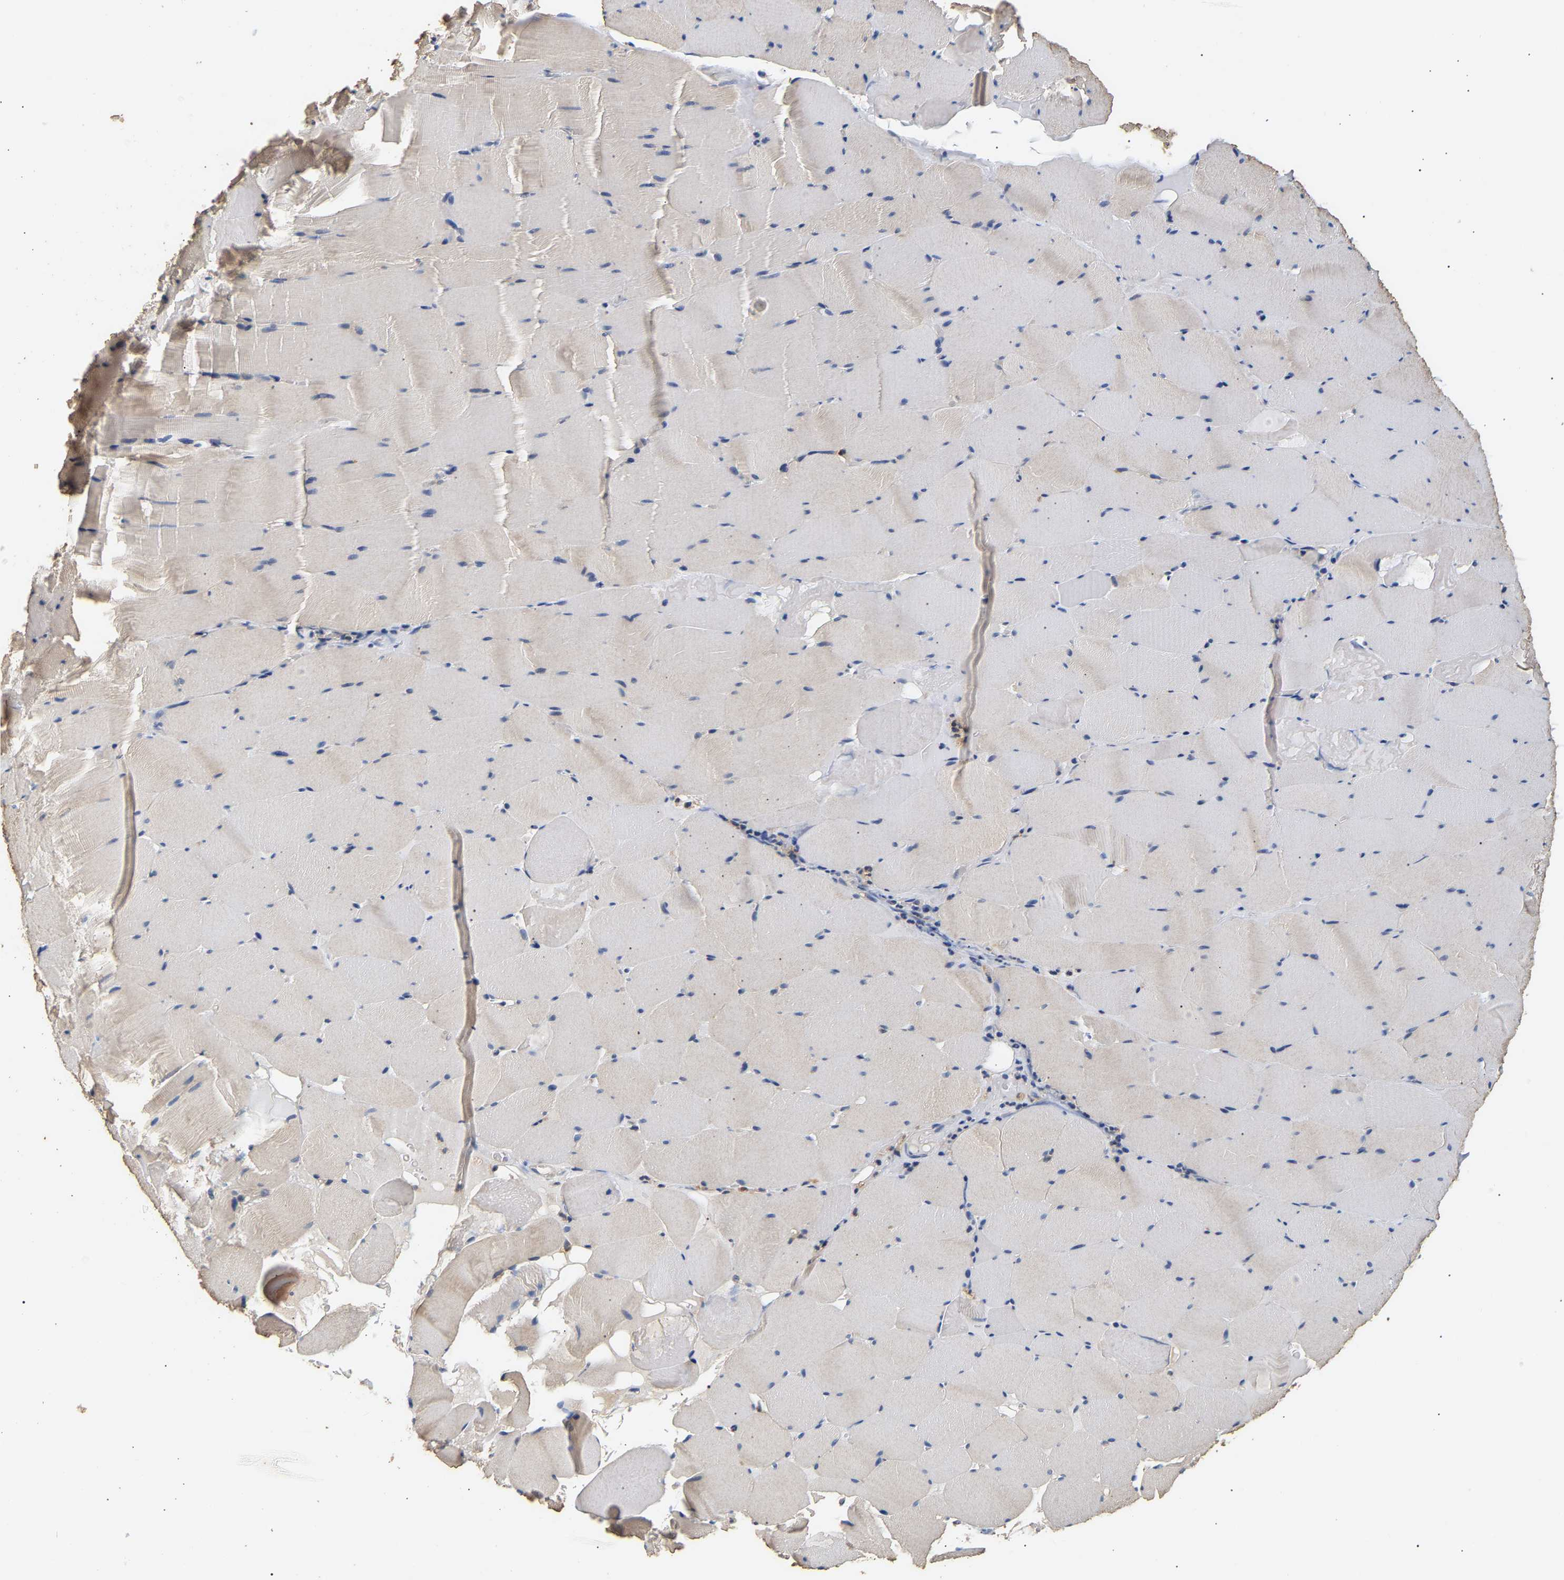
{"staining": {"intensity": "negative", "quantity": "none", "location": "none"}, "tissue": "skeletal muscle", "cell_type": "Myocytes", "image_type": "normal", "snomed": [{"axis": "morphology", "description": "Normal tissue, NOS"}, {"axis": "topography", "description": "Skeletal muscle"}], "caption": "DAB (3,3'-diaminobenzidine) immunohistochemical staining of normal human skeletal muscle exhibits no significant staining in myocytes.", "gene": "PPID", "patient": {"sex": "male", "age": 62}}